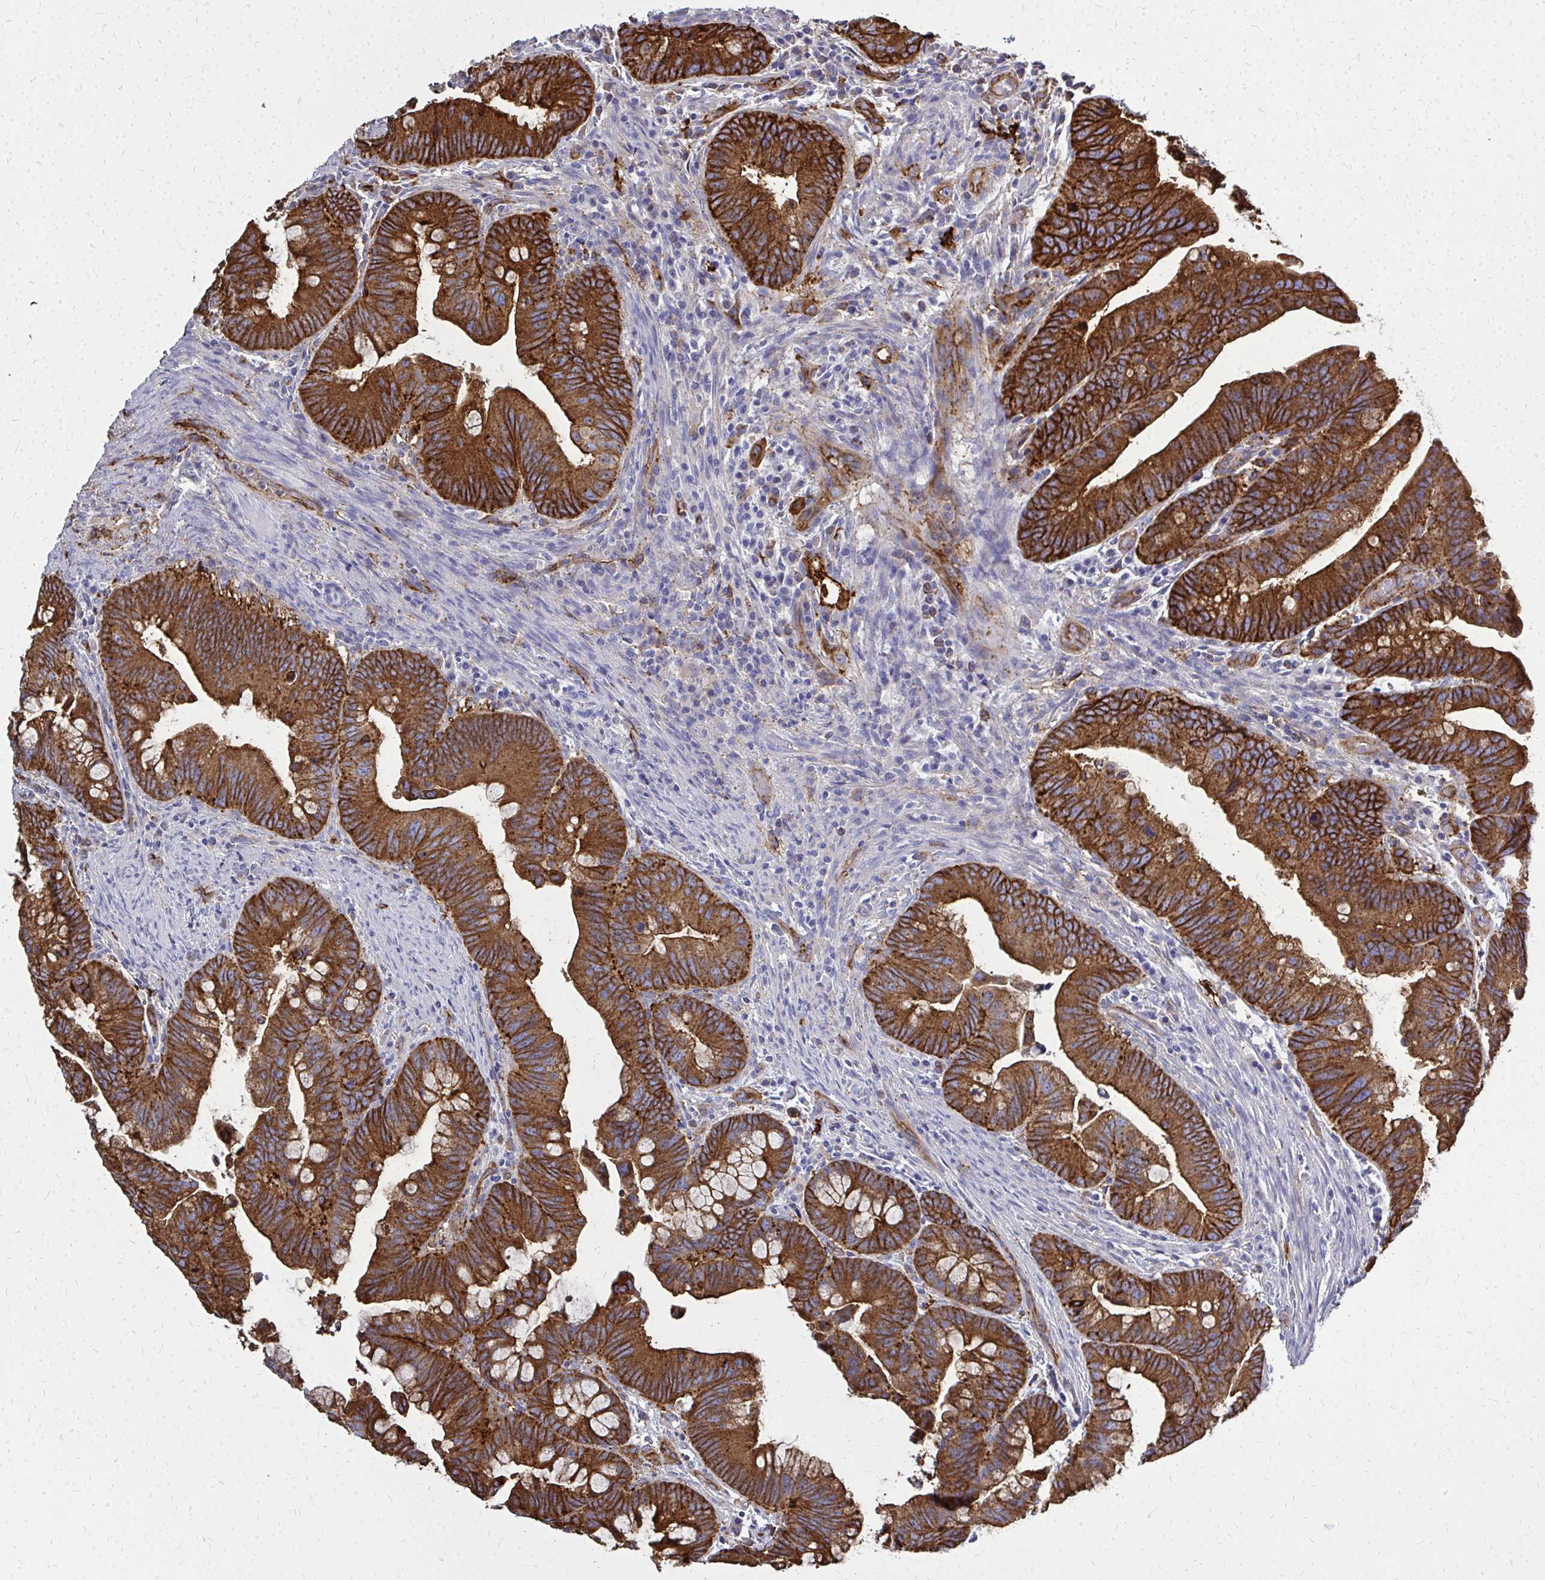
{"staining": {"intensity": "strong", "quantity": ">75%", "location": "cytoplasmic/membranous"}, "tissue": "colorectal cancer", "cell_type": "Tumor cells", "image_type": "cancer", "snomed": [{"axis": "morphology", "description": "Adenocarcinoma, NOS"}, {"axis": "topography", "description": "Colon"}], "caption": "Protein staining shows strong cytoplasmic/membranous staining in approximately >75% of tumor cells in colorectal adenocarcinoma. (brown staining indicates protein expression, while blue staining denotes nuclei).", "gene": "MARCKSL1", "patient": {"sex": "male", "age": 62}}